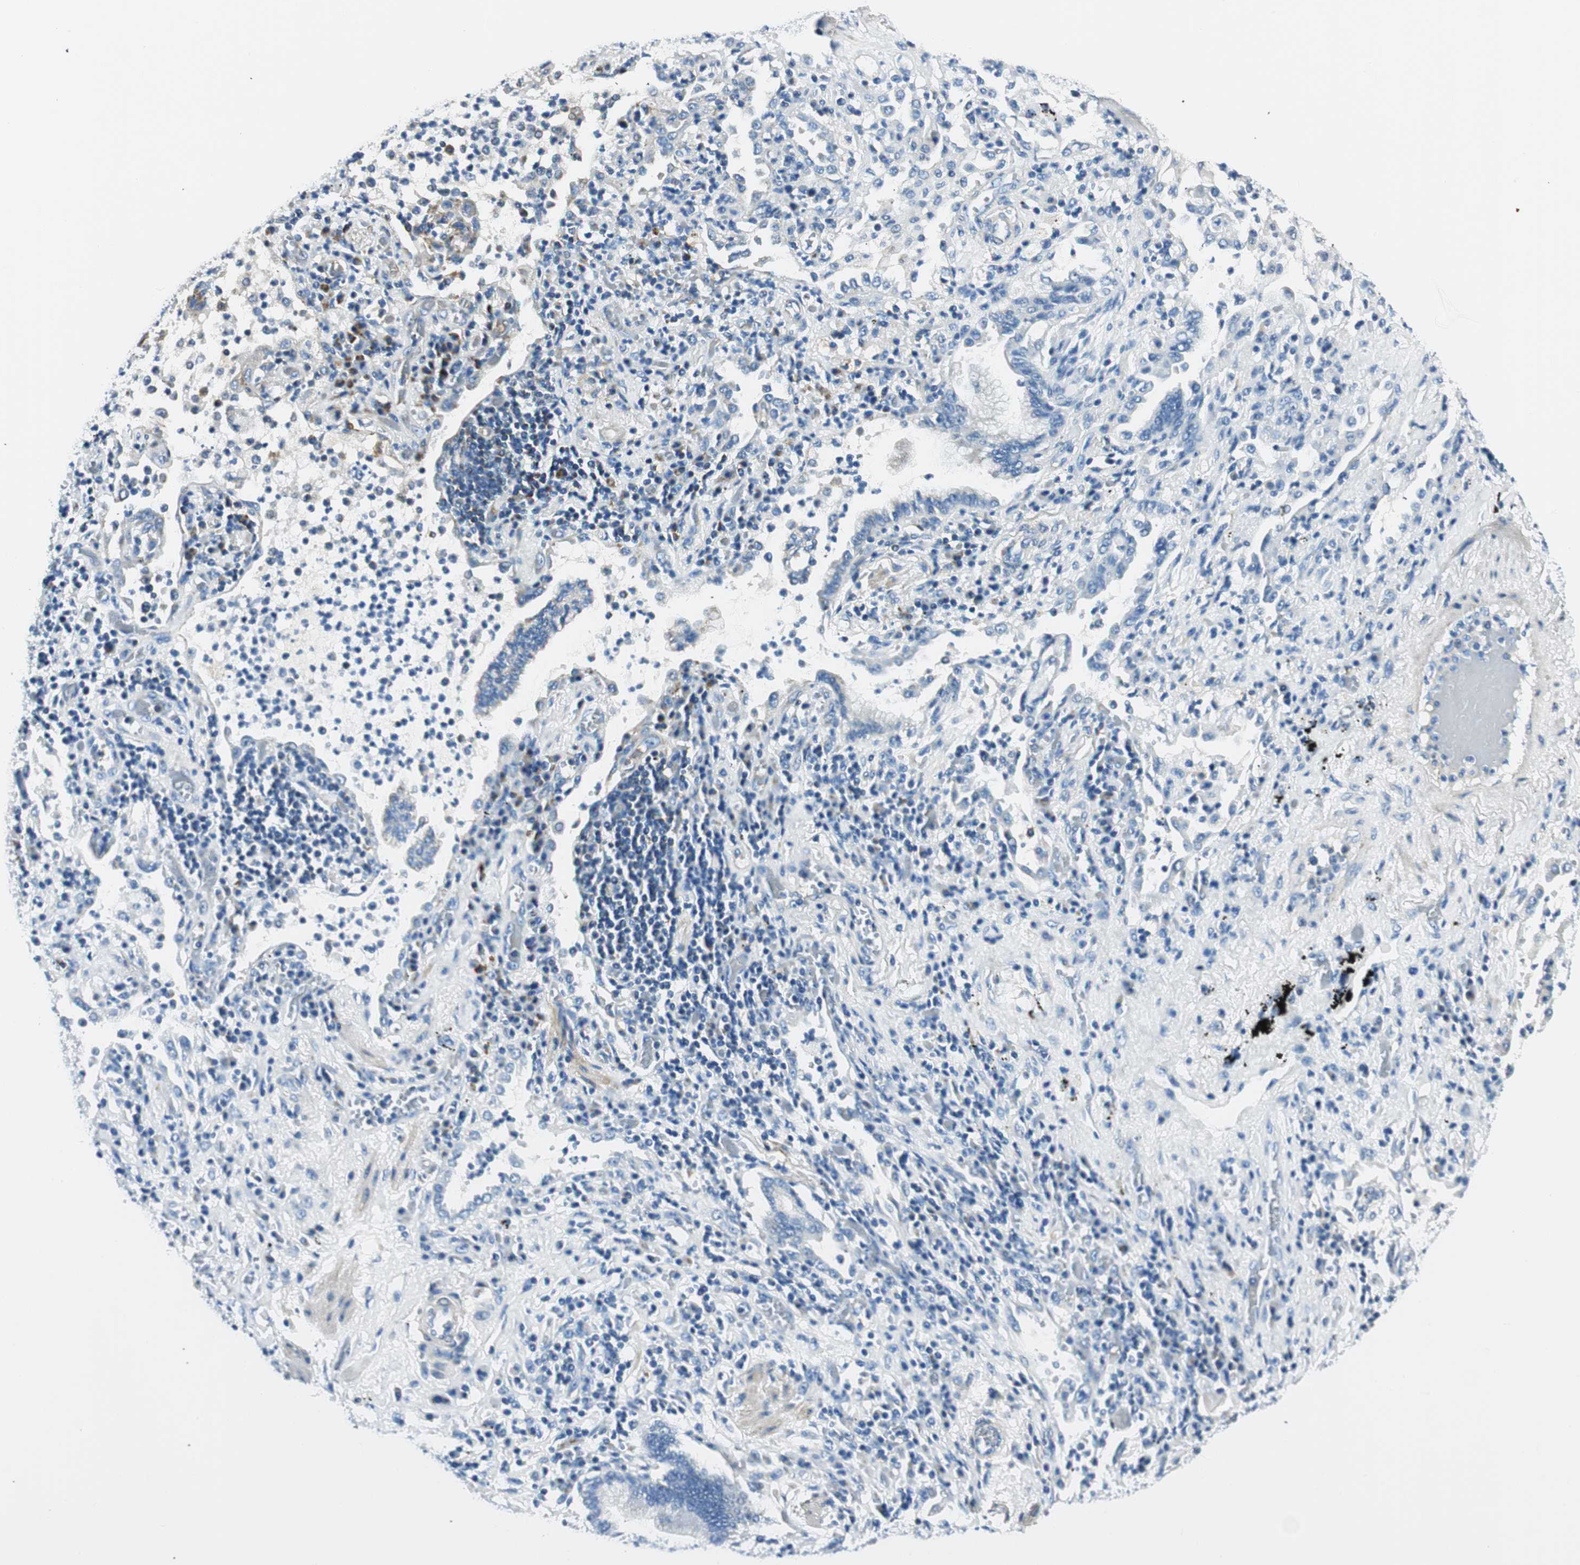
{"staining": {"intensity": "negative", "quantity": "none", "location": "none"}, "tissue": "lung cancer", "cell_type": "Tumor cells", "image_type": "cancer", "snomed": [{"axis": "morphology", "description": "Normal tissue, NOS"}, {"axis": "morphology", "description": "Adenocarcinoma, NOS"}, {"axis": "topography", "description": "Bronchus"}, {"axis": "topography", "description": "Lung"}], "caption": "Lung cancer (adenocarcinoma) stained for a protein using immunohistochemistry (IHC) shows no staining tumor cells.", "gene": "RORB", "patient": {"sex": "female", "age": 70}}